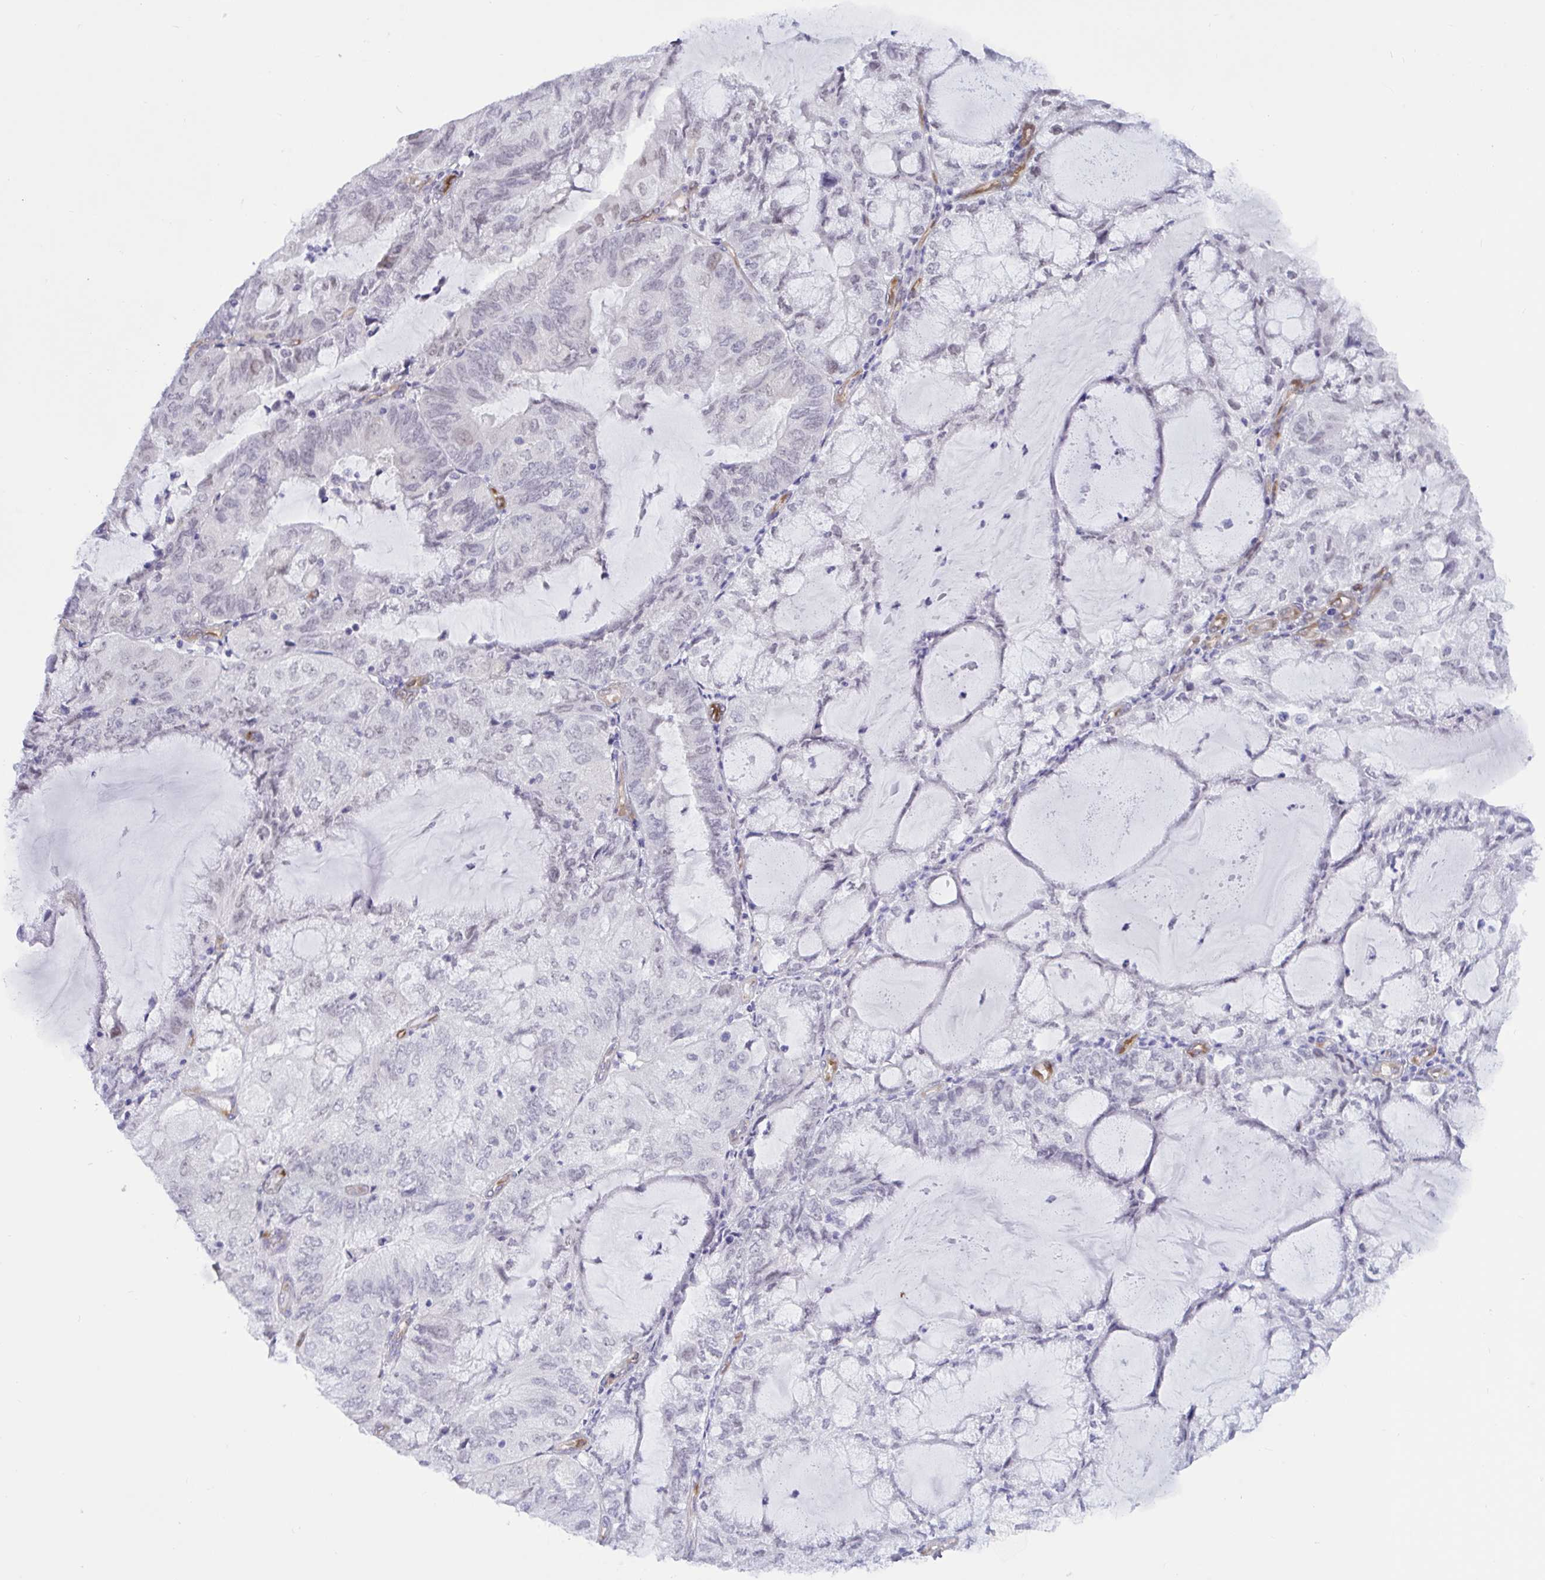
{"staining": {"intensity": "negative", "quantity": "none", "location": "none"}, "tissue": "endometrial cancer", "cell_type": "Tumor cells", "image_type": "cancer", "snomed": [{"axis": "morphology", "description": "Adenocarcinoma, NOS"}, {"axis": "topography", "description": "Endometrium"}], "caption": "Immunohistochemistry photomicrograph of neoplastic tissue: adenocarcinoma (endometrial) stained with DAB (3,3'-diaminobenzidine) demonstrates no significant protein expression in tumor cells.", "gene": "EML1", "patient": {"sex": "female", "age": 81}}